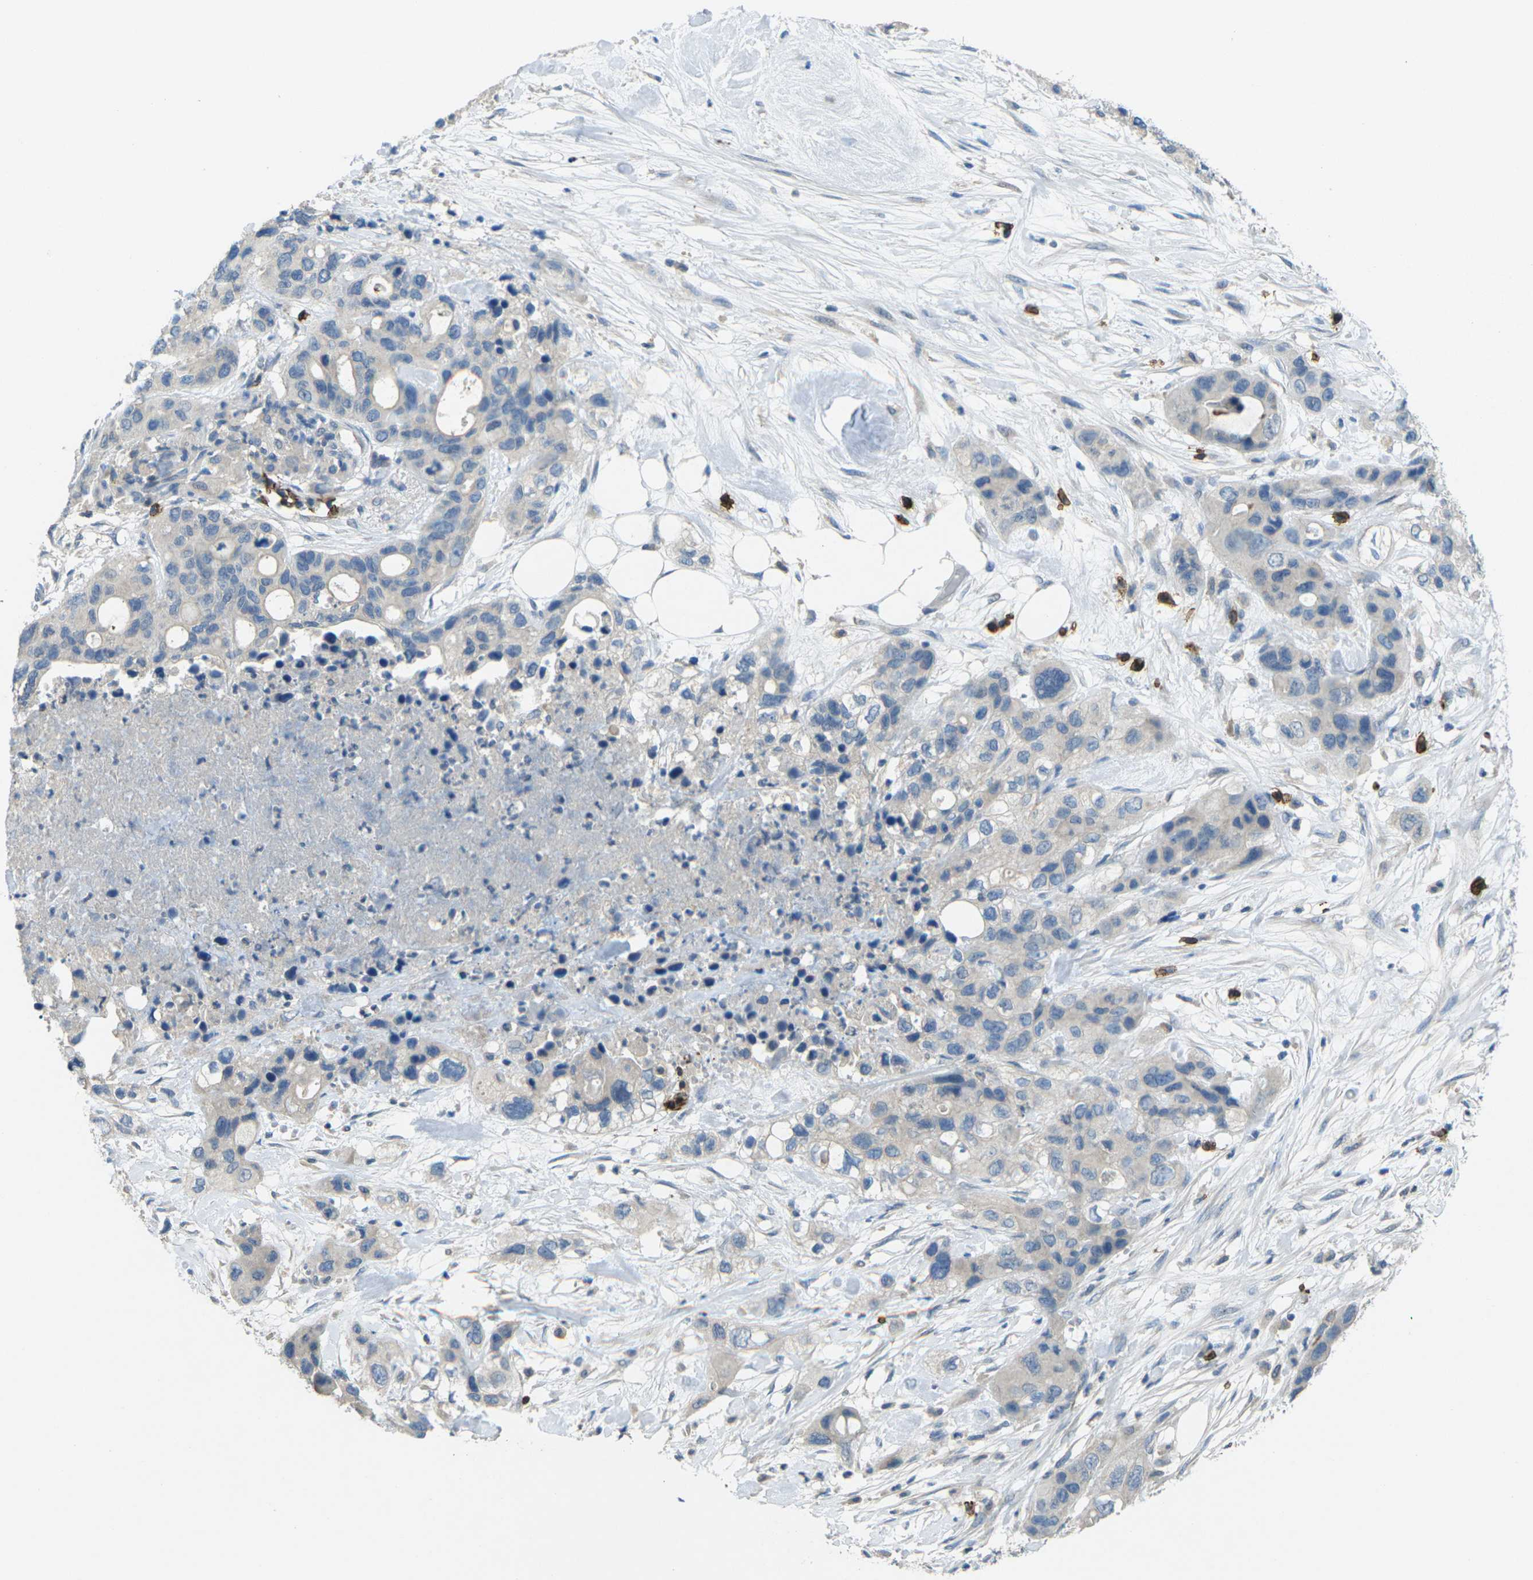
{"staining": {"intensity": "negative", "quantity": "none", "location": "none"}, "tissue": "pancreatic cancer", "cell_type": "Tumor cells", "image_type": "cancer", "snomed": [{"axis": "morphology", "description": "Adenocarcinoma, NOS"}, {"axis": "topography", "description": "Pancreas"}], "caption": "Tumor cells are negative for brown protein staining in pancreatic adenocarcinoma.", "gene": "CD19", "patient": {"sex": "female", "age": 71}}